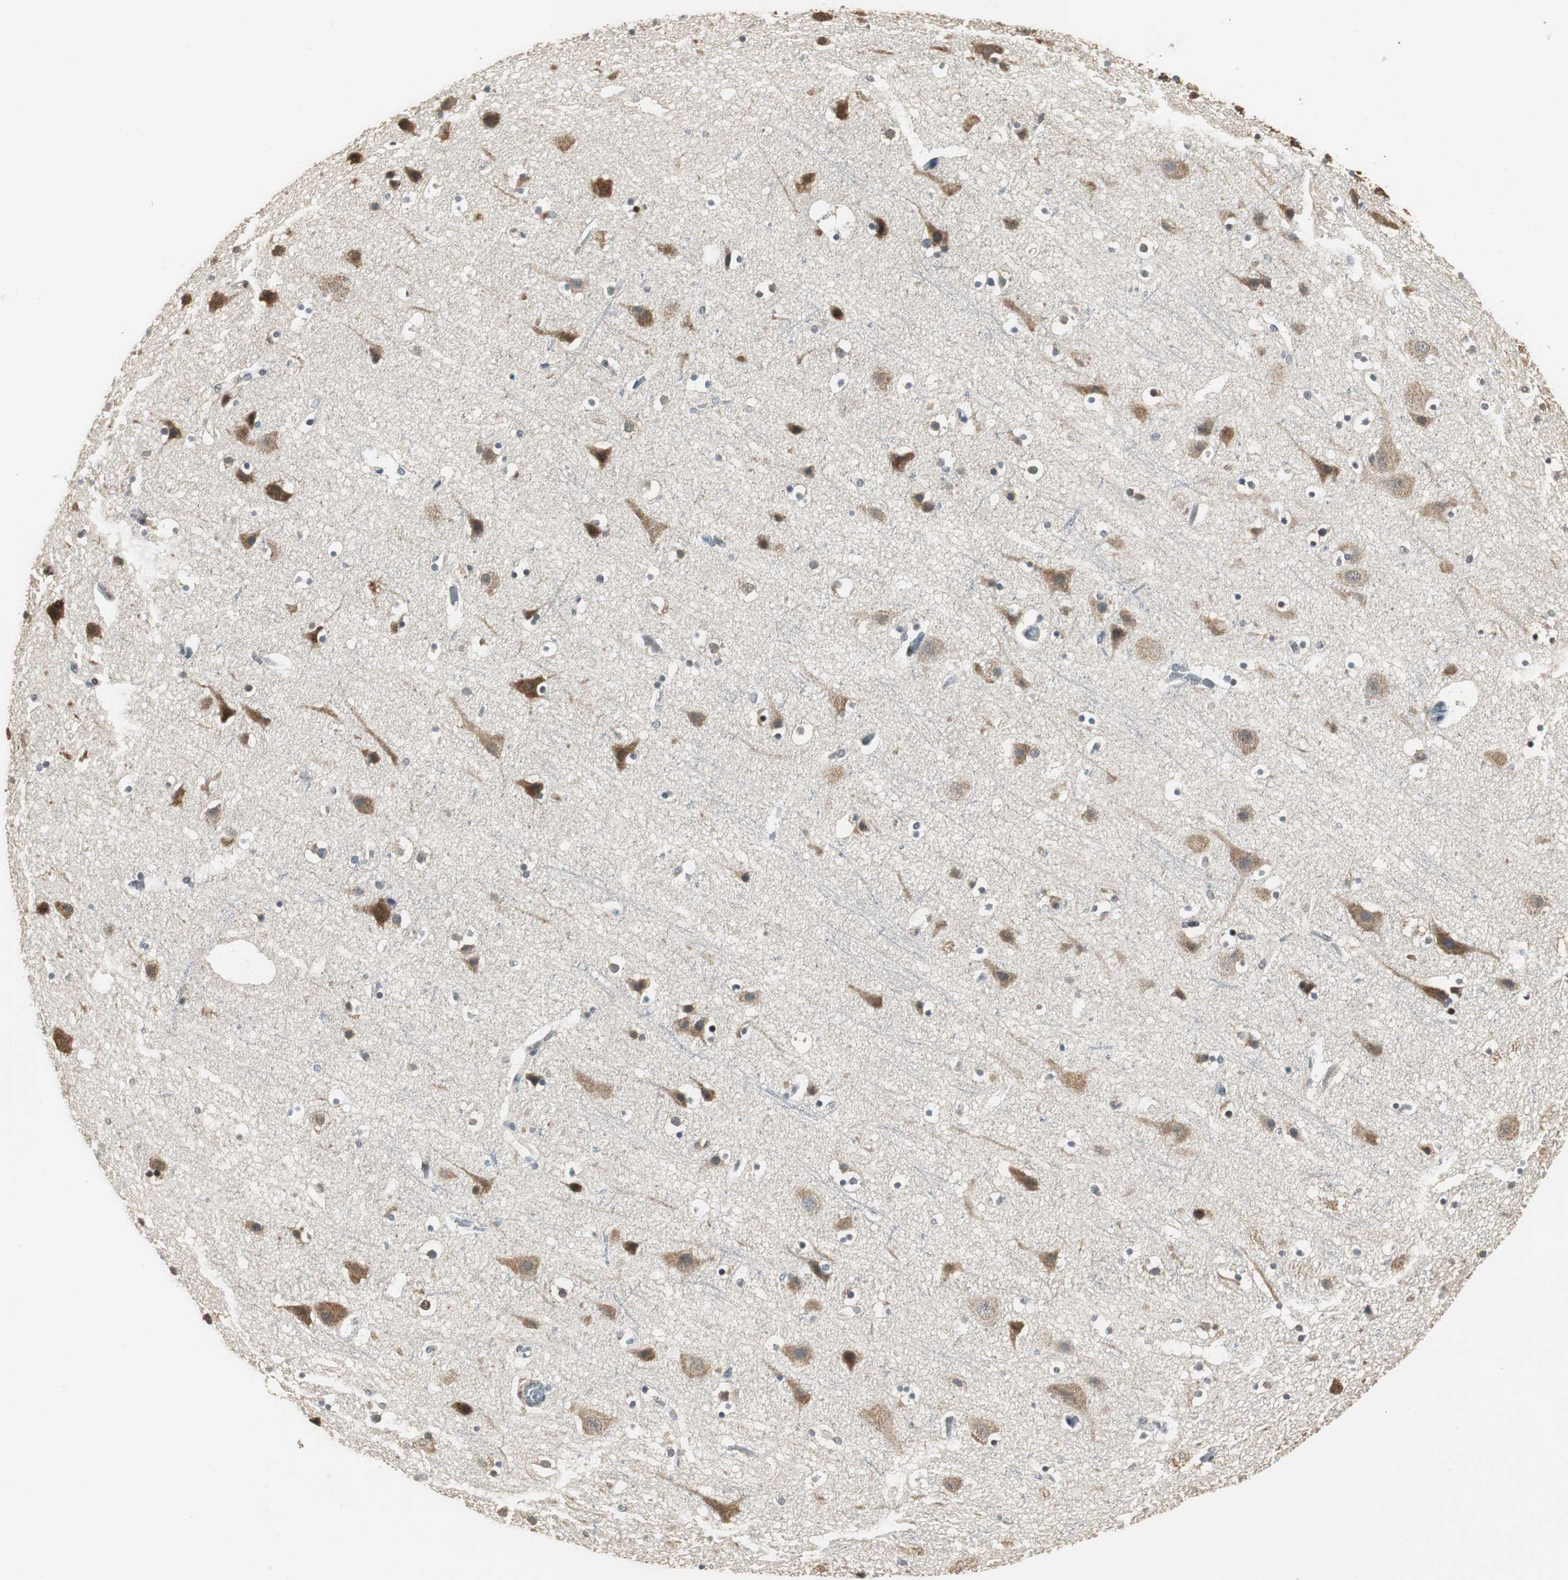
{"staining": {"intensity": "negative", "quantity": "none", "location": "none"}, "tissue": "cerebral cortex", "cell_type": "Endothelial cells", "image_type": "normal", "snomed": [{"axis": "morphology", "description": "Normal tissue, NOS"}, {"axis": "topography", "description": "Cerebral cortex"}], "caption": "This is an IHC micrograph of normal human cerebral cortex. There is no positivity in endothelial cells.", "gene": "CCT5", "patient": {"sex": "male", "age": 45}}